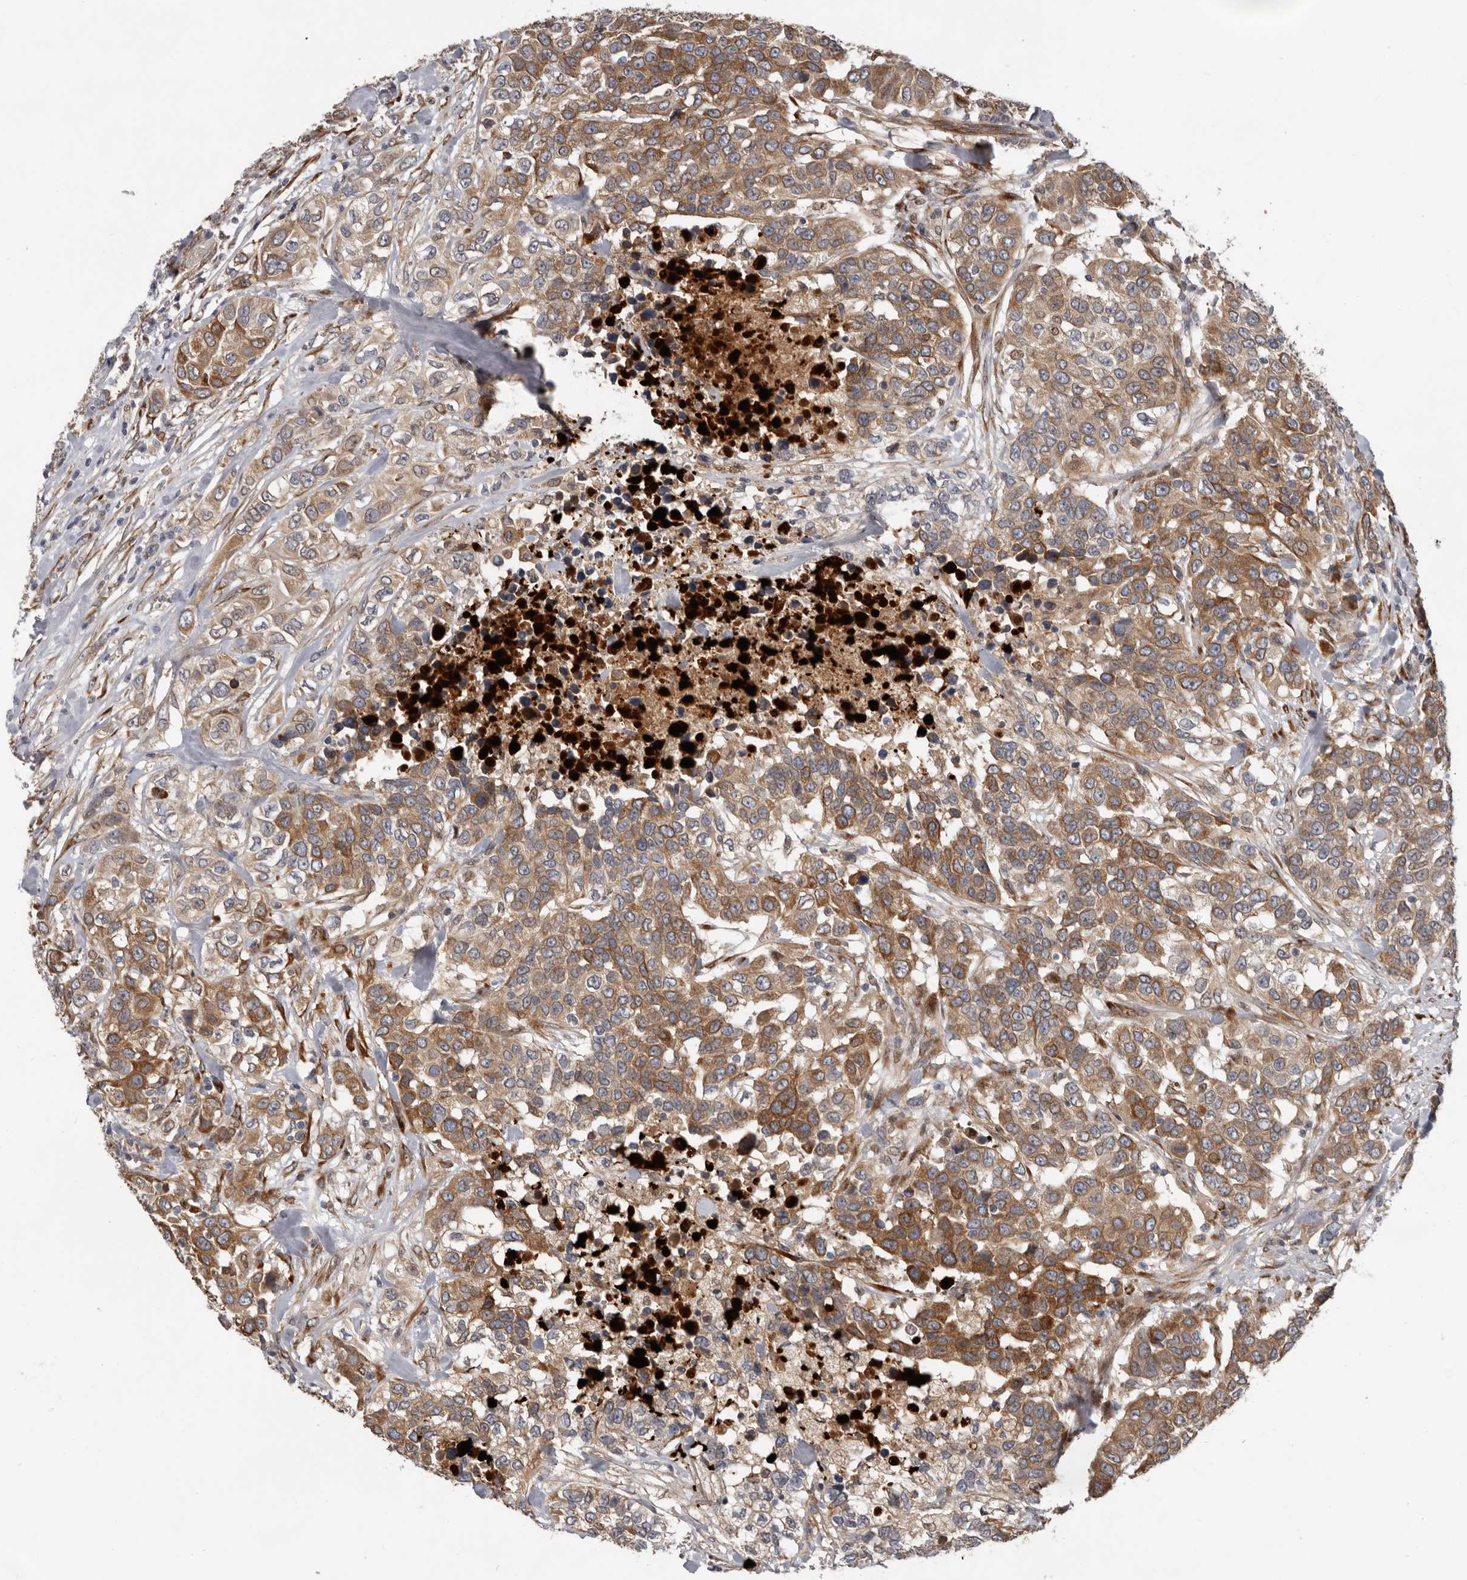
{"staining": {"intensity": "moderate", "quantity": ">75%", "location": "cytoplasmic/membranous"}, "tissue": "urothelial cancer", "cell_type": "Tumor cells", "image_type": "cancer", "snomed": [{"axis": "morphology", "description": "Urothelial carcinoma, High grade"}, {"axis": "topography", "description": "Urinary bladder"}], "caption": "An image of human urothelial cancer stained for a protein demonstrates moderate cytoplasmic/membranous brown staining in tumor cells.", "gene": "MTF1", "patient": {"sex": "female", "age": 80}}